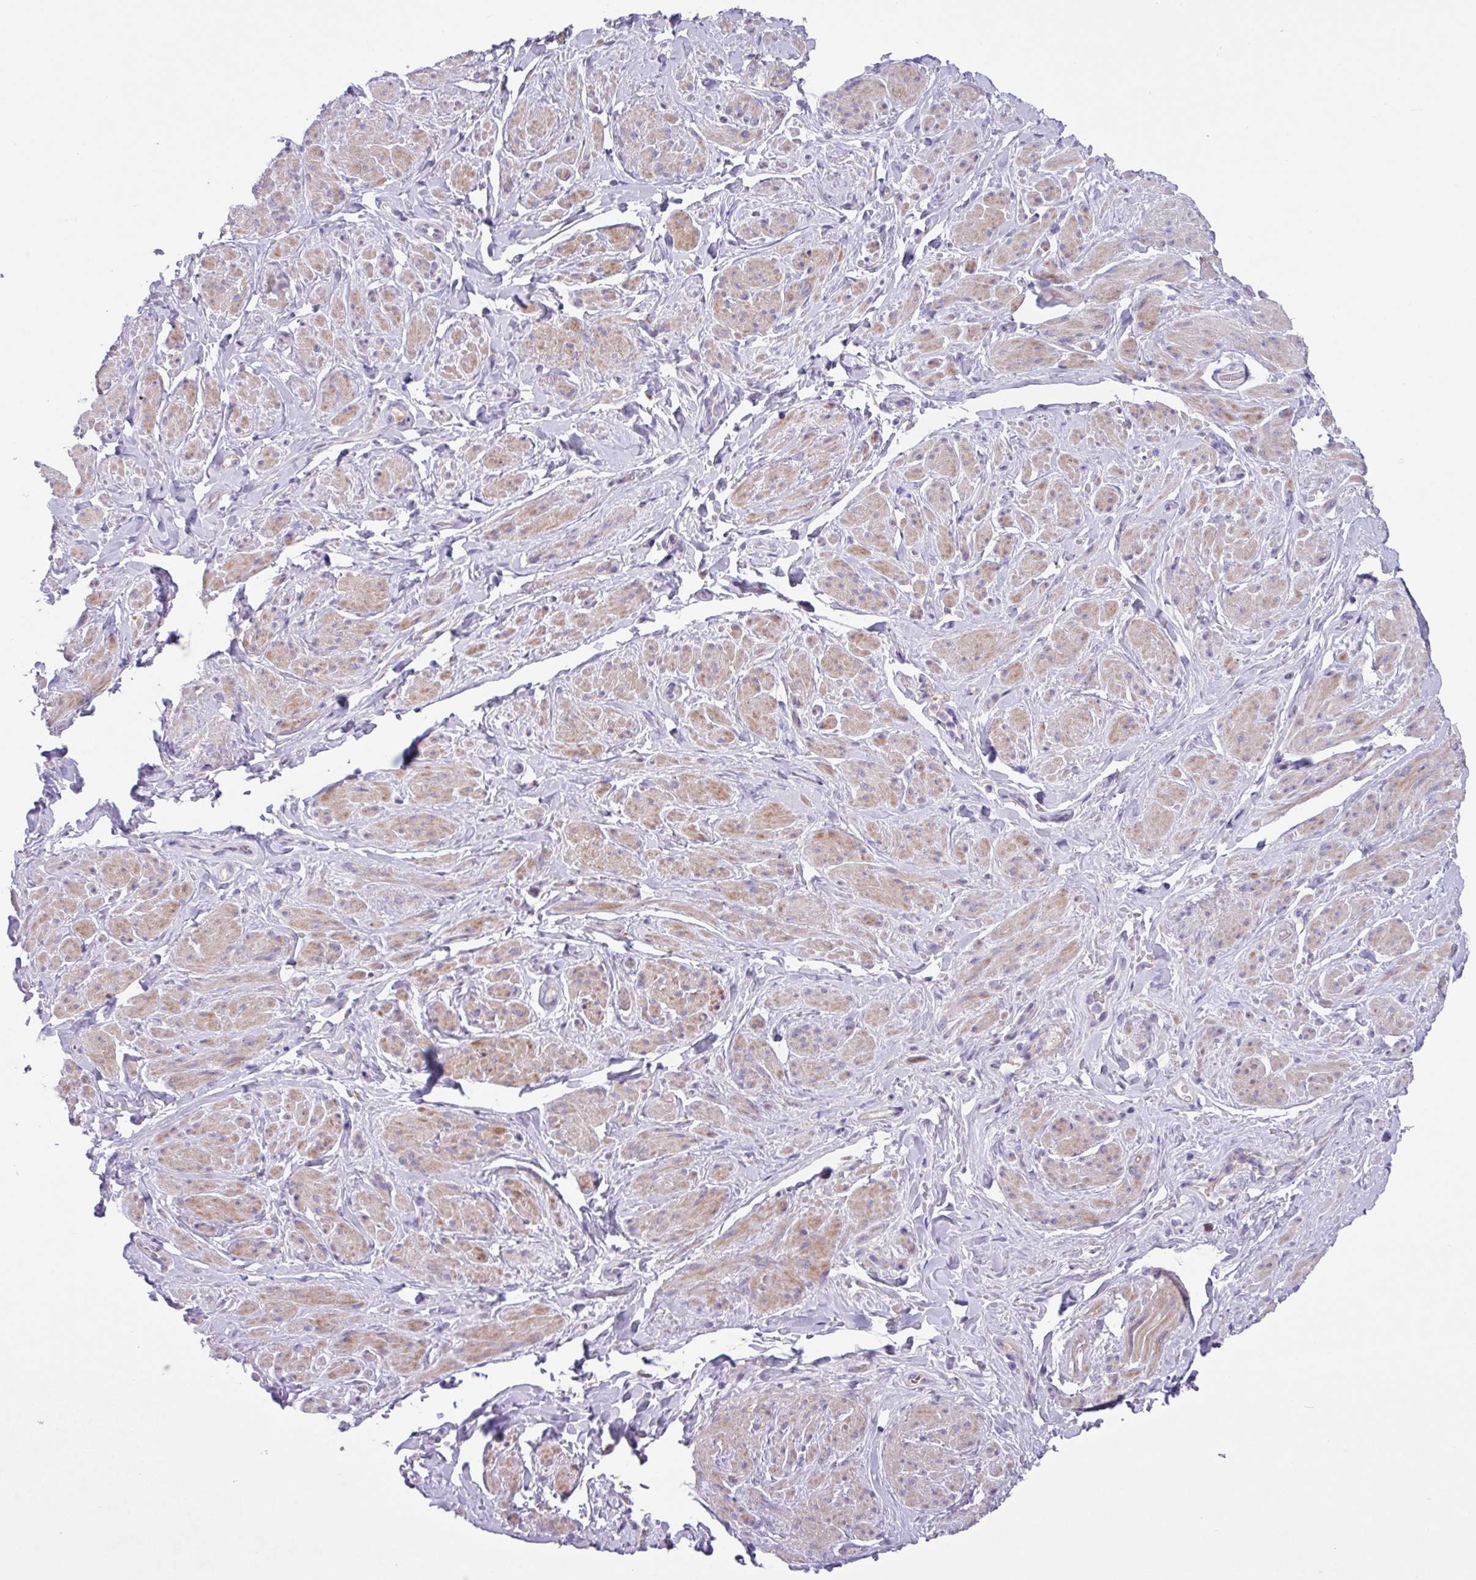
{"staining": {"intensity": "moderate", "quantity": "25%-75%", "location": "cytoplasmic/membranous"}, "tissue": "smooth muscle", "cell_type": "Smooth muscle cells", "image_type": "normal", "snomed": [{"axis": "morphology", "description": "Normal tissue, NOS"}, {"axis": "topography", "description": "Smooth muscle"}, {"axis": "topography", "description": "Peripheral nerve tissue"}], "caption": "High-magnification brightfield microscopy of unremarkable smooth muscle stained with DAB (brown) and counterstained with hematoxylin (blue). smooth muscle cells exhibit moderate cytoplasmic/membranous positivity is seen in approximately25%-75% of cells. (DAB (3,3'-diaminobenzidine) IHC, brown staining for protein, blue staining for nuclei).", "gene": "IQCJ", "patient": {"sex": "male", "age": 69}}